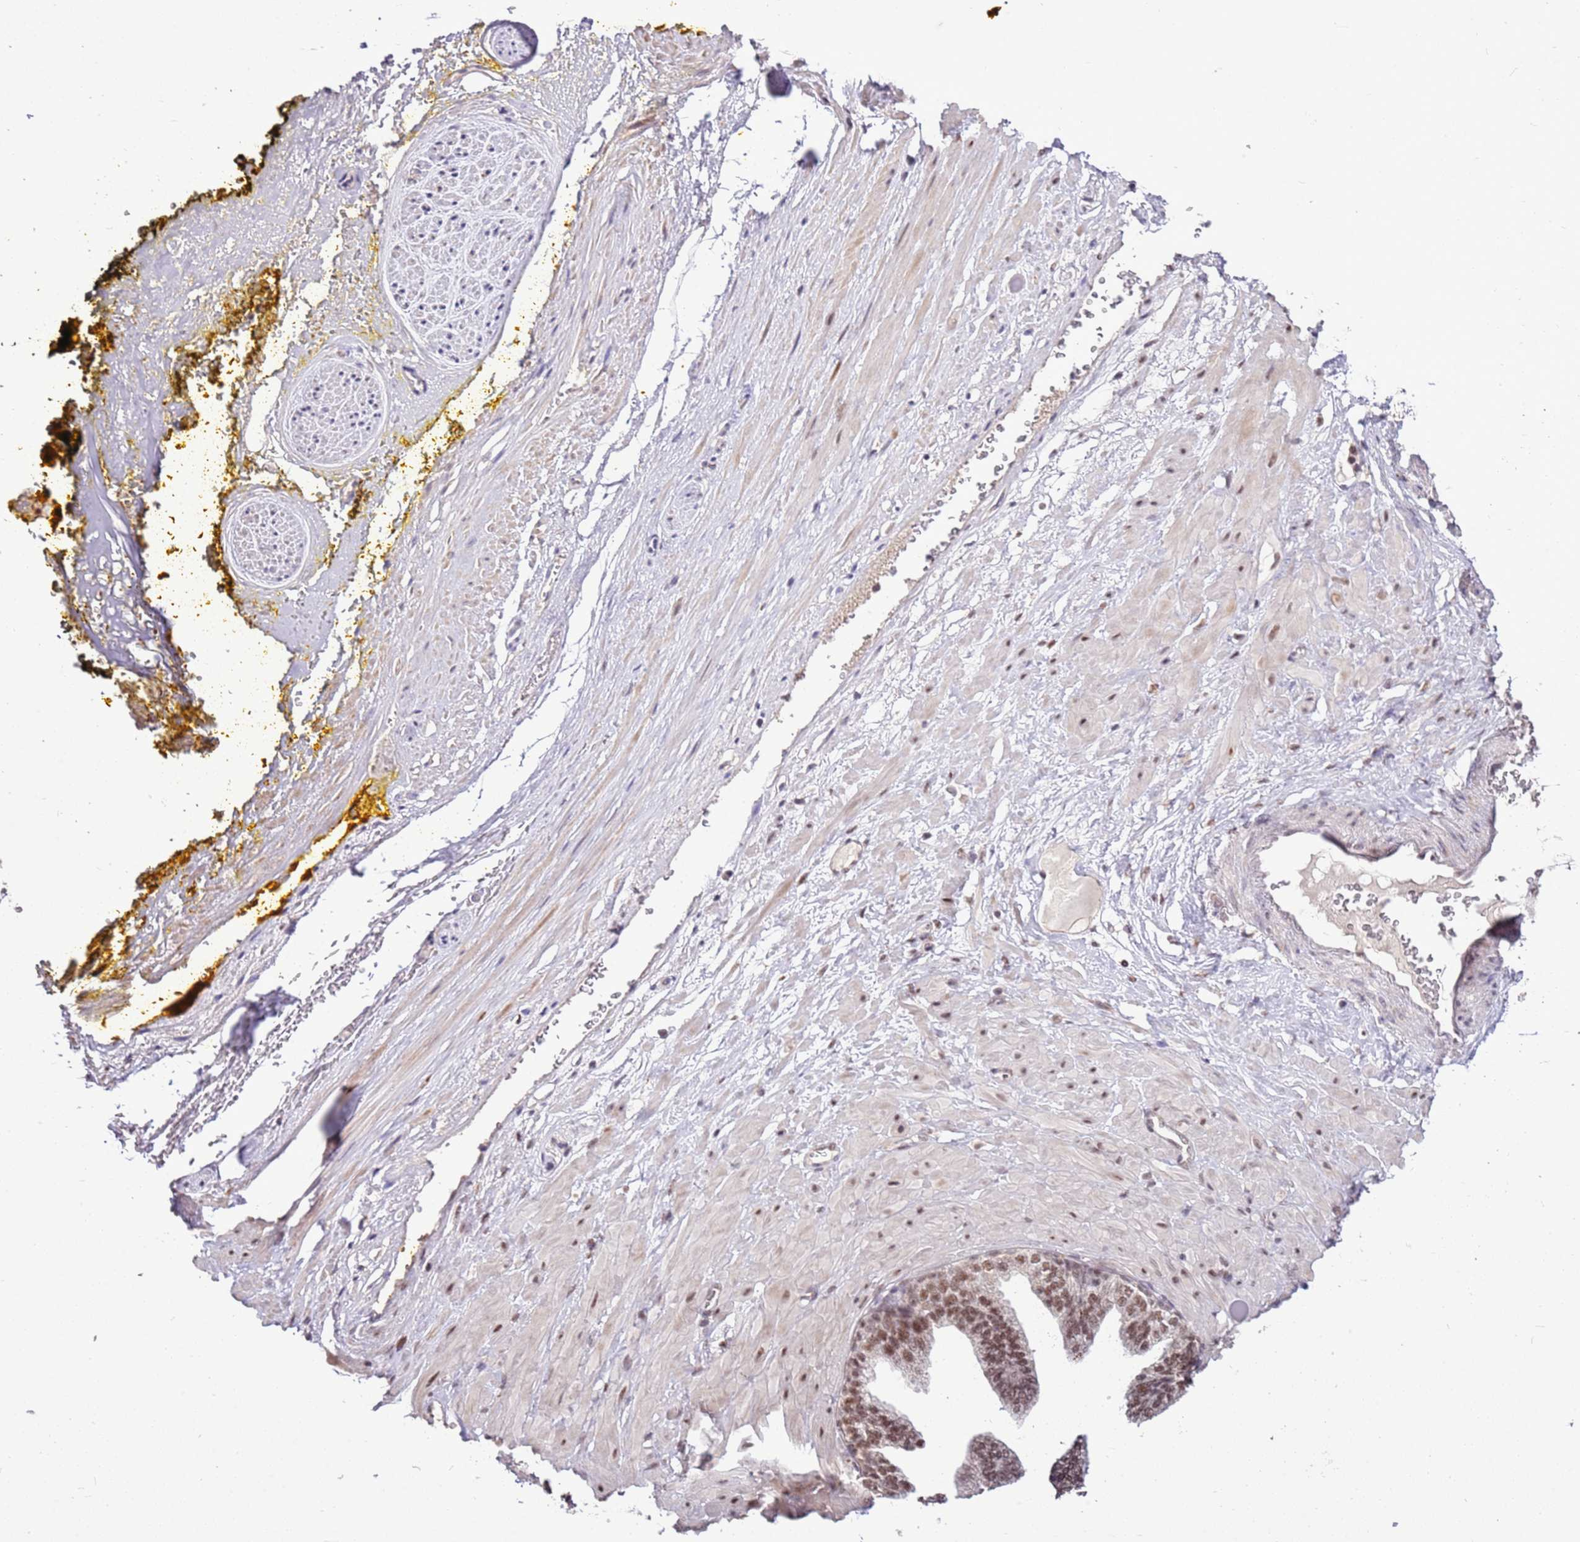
{"staining": {"intensity": "negative", "quantity": "none", "location": "none"}, "tissue": "adipose tissue", "cell_type": "Adipocytes", "image_type": "normal", "snomed": [{"axis": "morphology", "description": "Normal tissue, NOS"}, {"axis": "morphology", "description": "Adenocarcinoma, Low grade"}, {"axis": "topography", "description": "Prostate"}, {"axis": "topography", "description": "Peripheral nerve tissue"}], "caption": "IHC of benign human adipose tissue demonstrates no staining in adipocytes. (DAB (3,3'-diaminobenzidine) immunohistochemistry, high magnification).", "gene": "AKAP8L", "patient": {"sex": "male", "age": 63}}